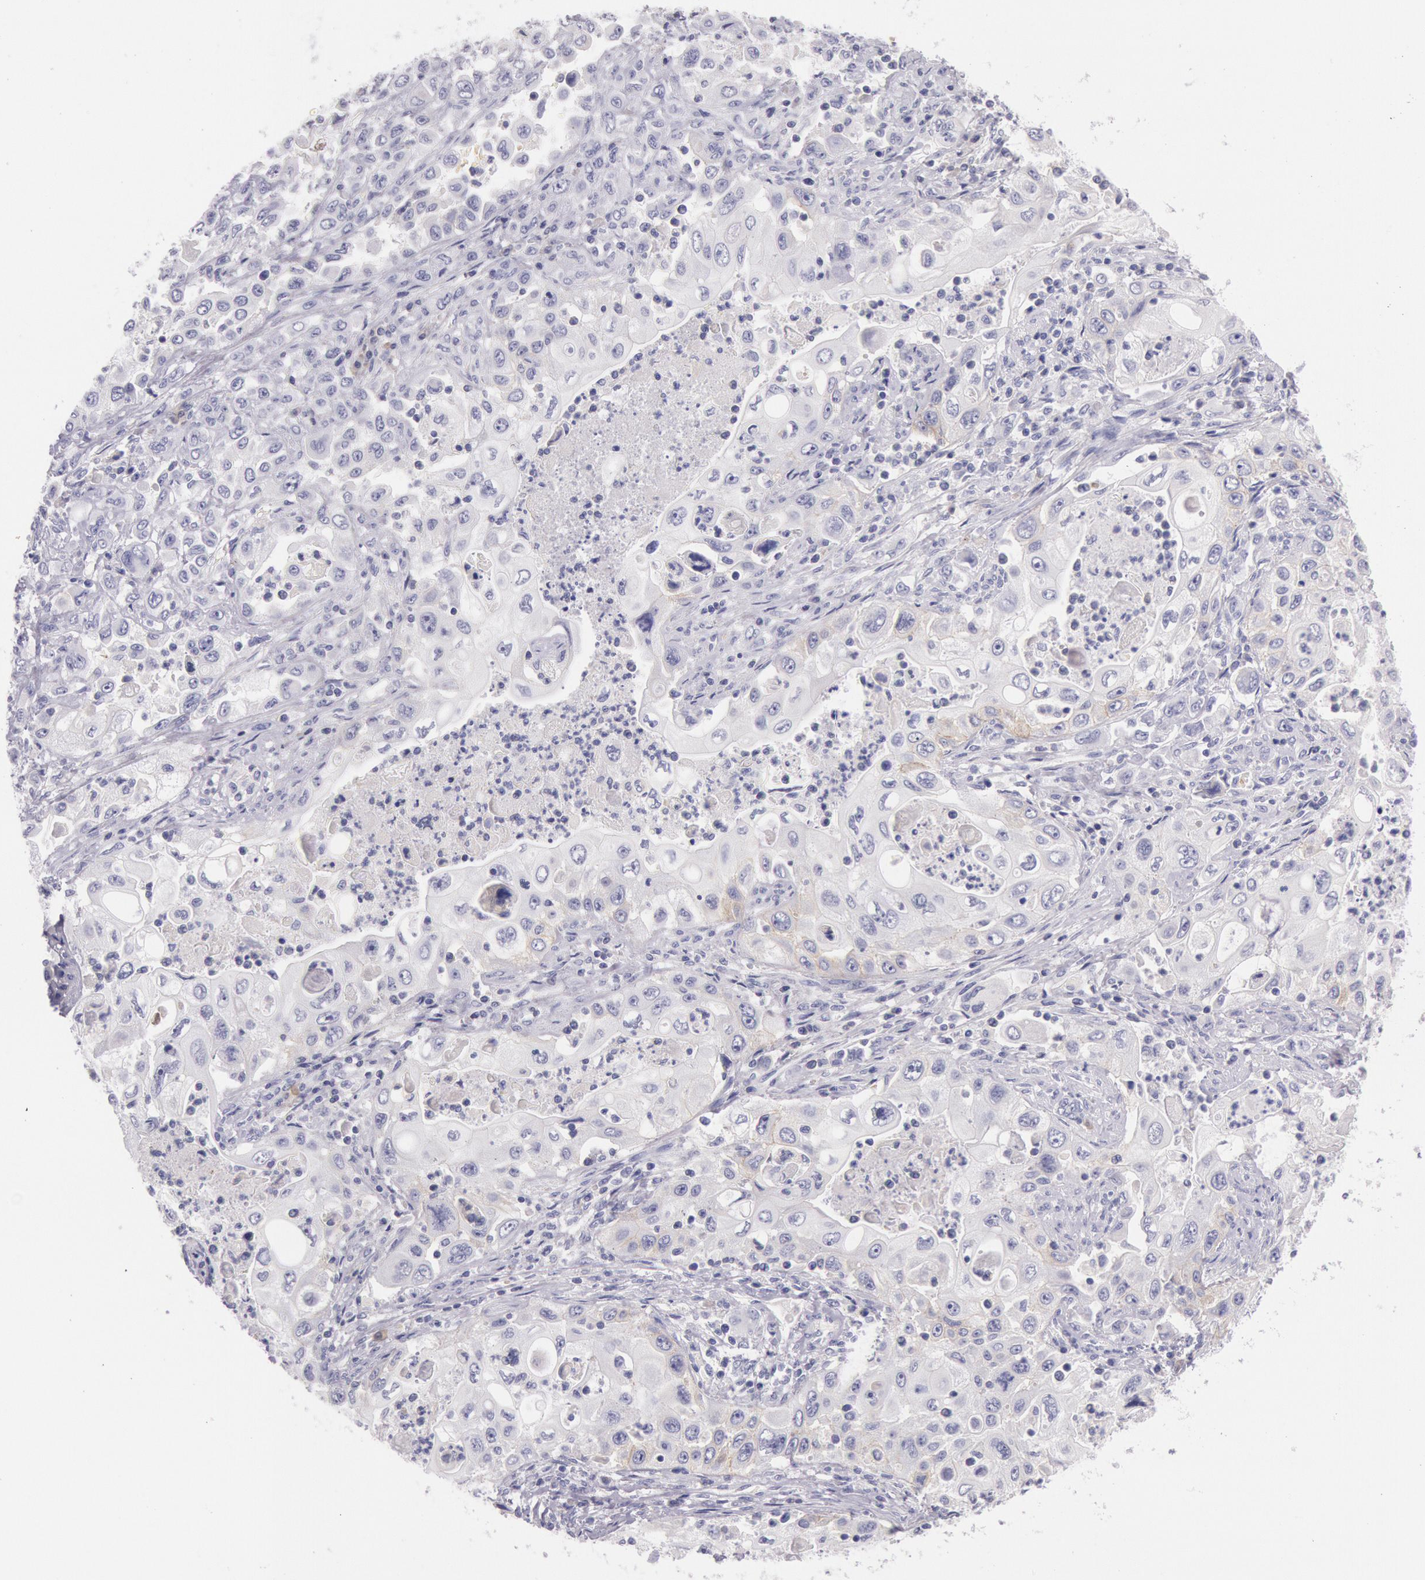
{"staining": {"intensity": "negative", "quantity": "none", "location": "none"}, "tissue": "pancreatic cancer", "cell_type": "Tumor cells", "image_type": "cancer", "snomed": [{"axis": "morphology", "description": "Adenocarcinoma, NOS"}, {"axis": "topography", "description": "Pancreas"}], "caption": "High power microscopy micrograph of an immunohistochemistry (IHC) image of pancreatic cancer, revealing no significant staining in tumor cells.", "gene": "EGFR", "patient": {"sex": "male", "age": 70}}